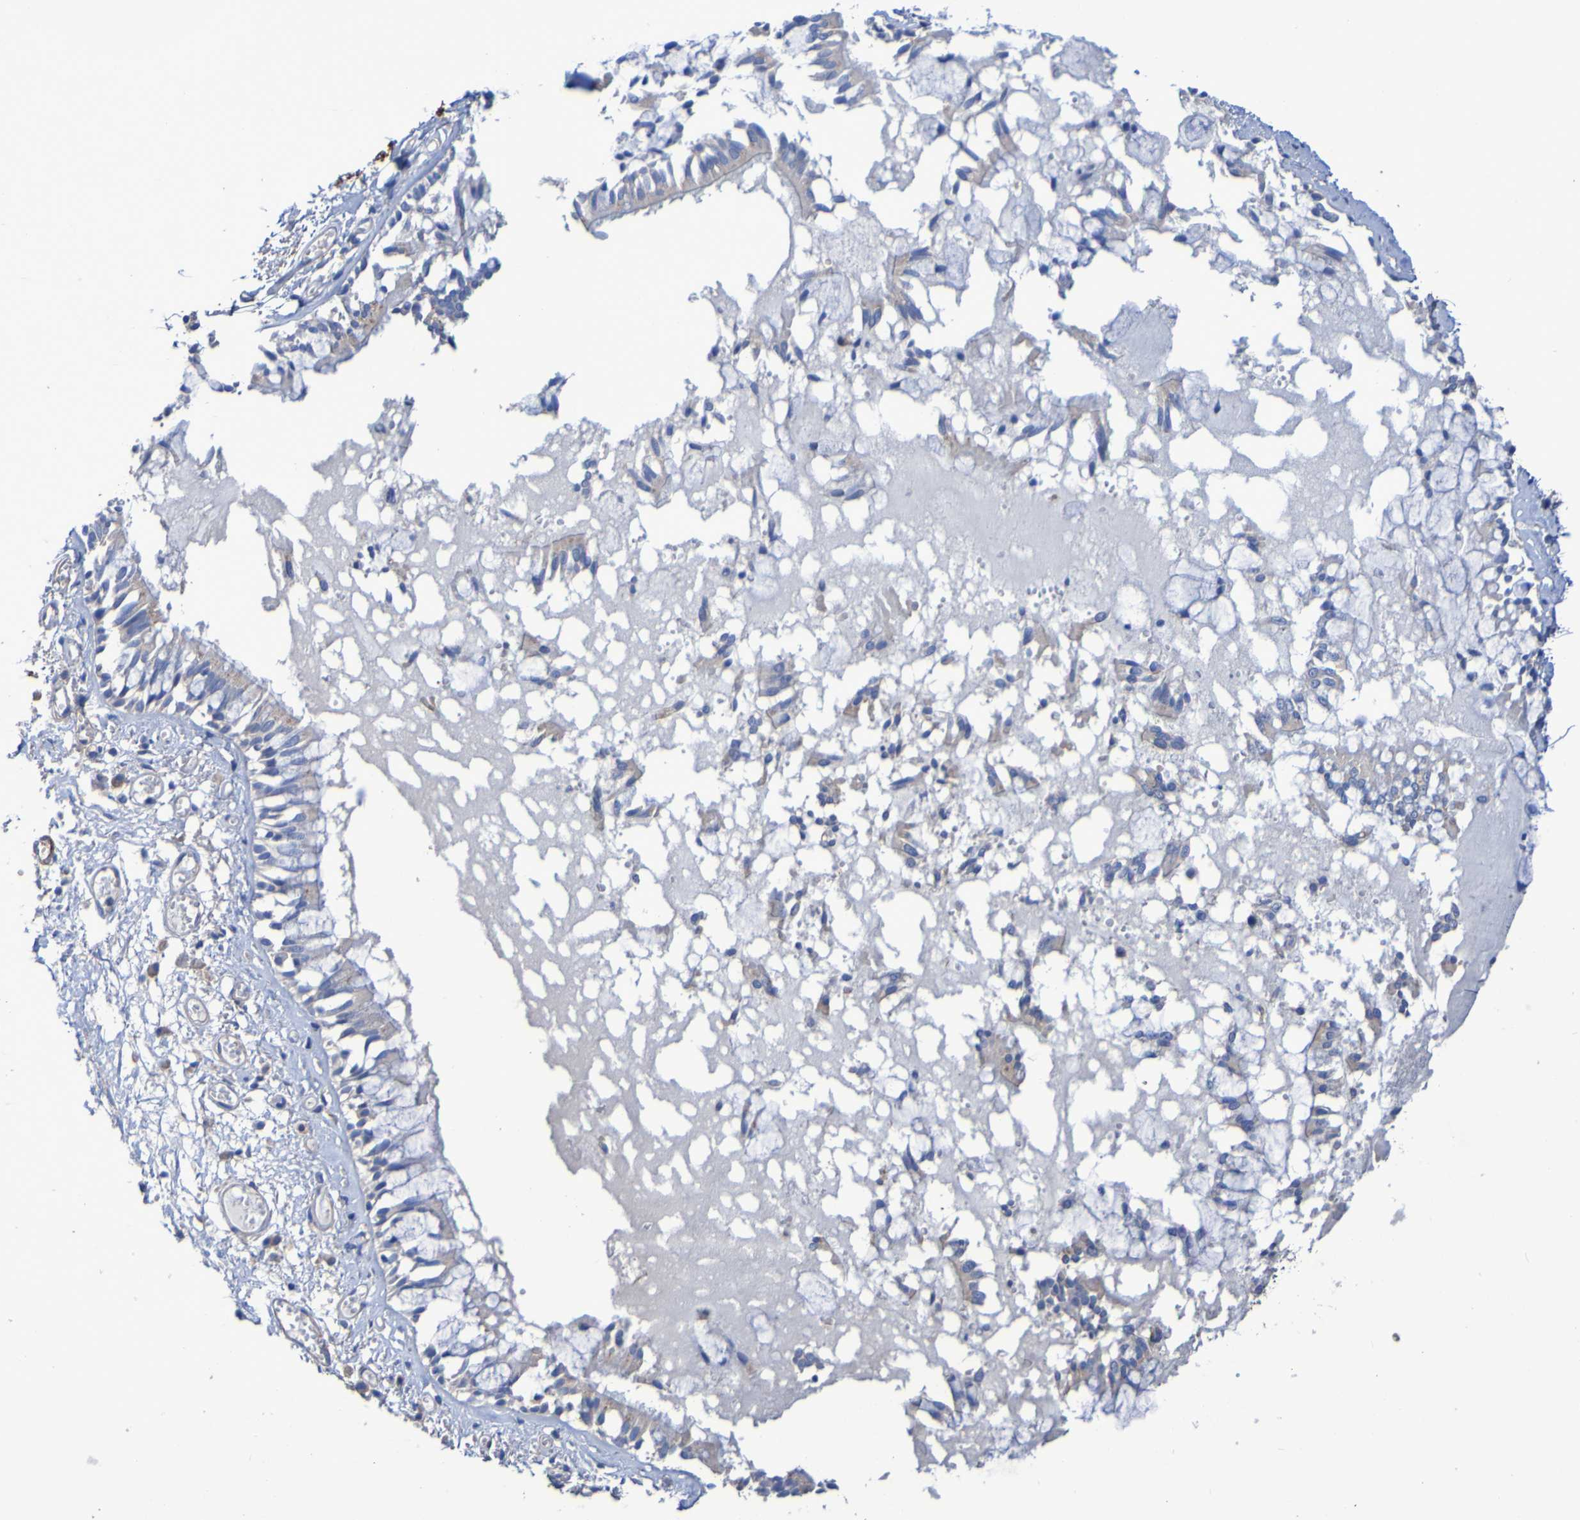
{"staining": {"intensity": "weak", "quantity": ">75%", "location": "cytoplasmic/membranous"}, "tissue": "bronchus", "cell_type": "Respiratory epithelial cells", "image_type": "normal", "snomed": [{"axis": "morphology", "description": "Normal tissue, NOS"}, {"axis": "morphology", "description": "Inflammation, NOS"}, {"axis": "topography", "description": "Cartilage tissue"}, {"axis": "topography", "description": "Lung"}], "caption": "Immunohistochemical staining of normal bronchus demonstrates >75% levels of weak cytoplasmic/membranous protein expression in approximately >75% of respiratory epithelial cells. Nuclei are stained in blue.", "gene": "SRPRB", "patient": {"sex": "male", "age": 71}}